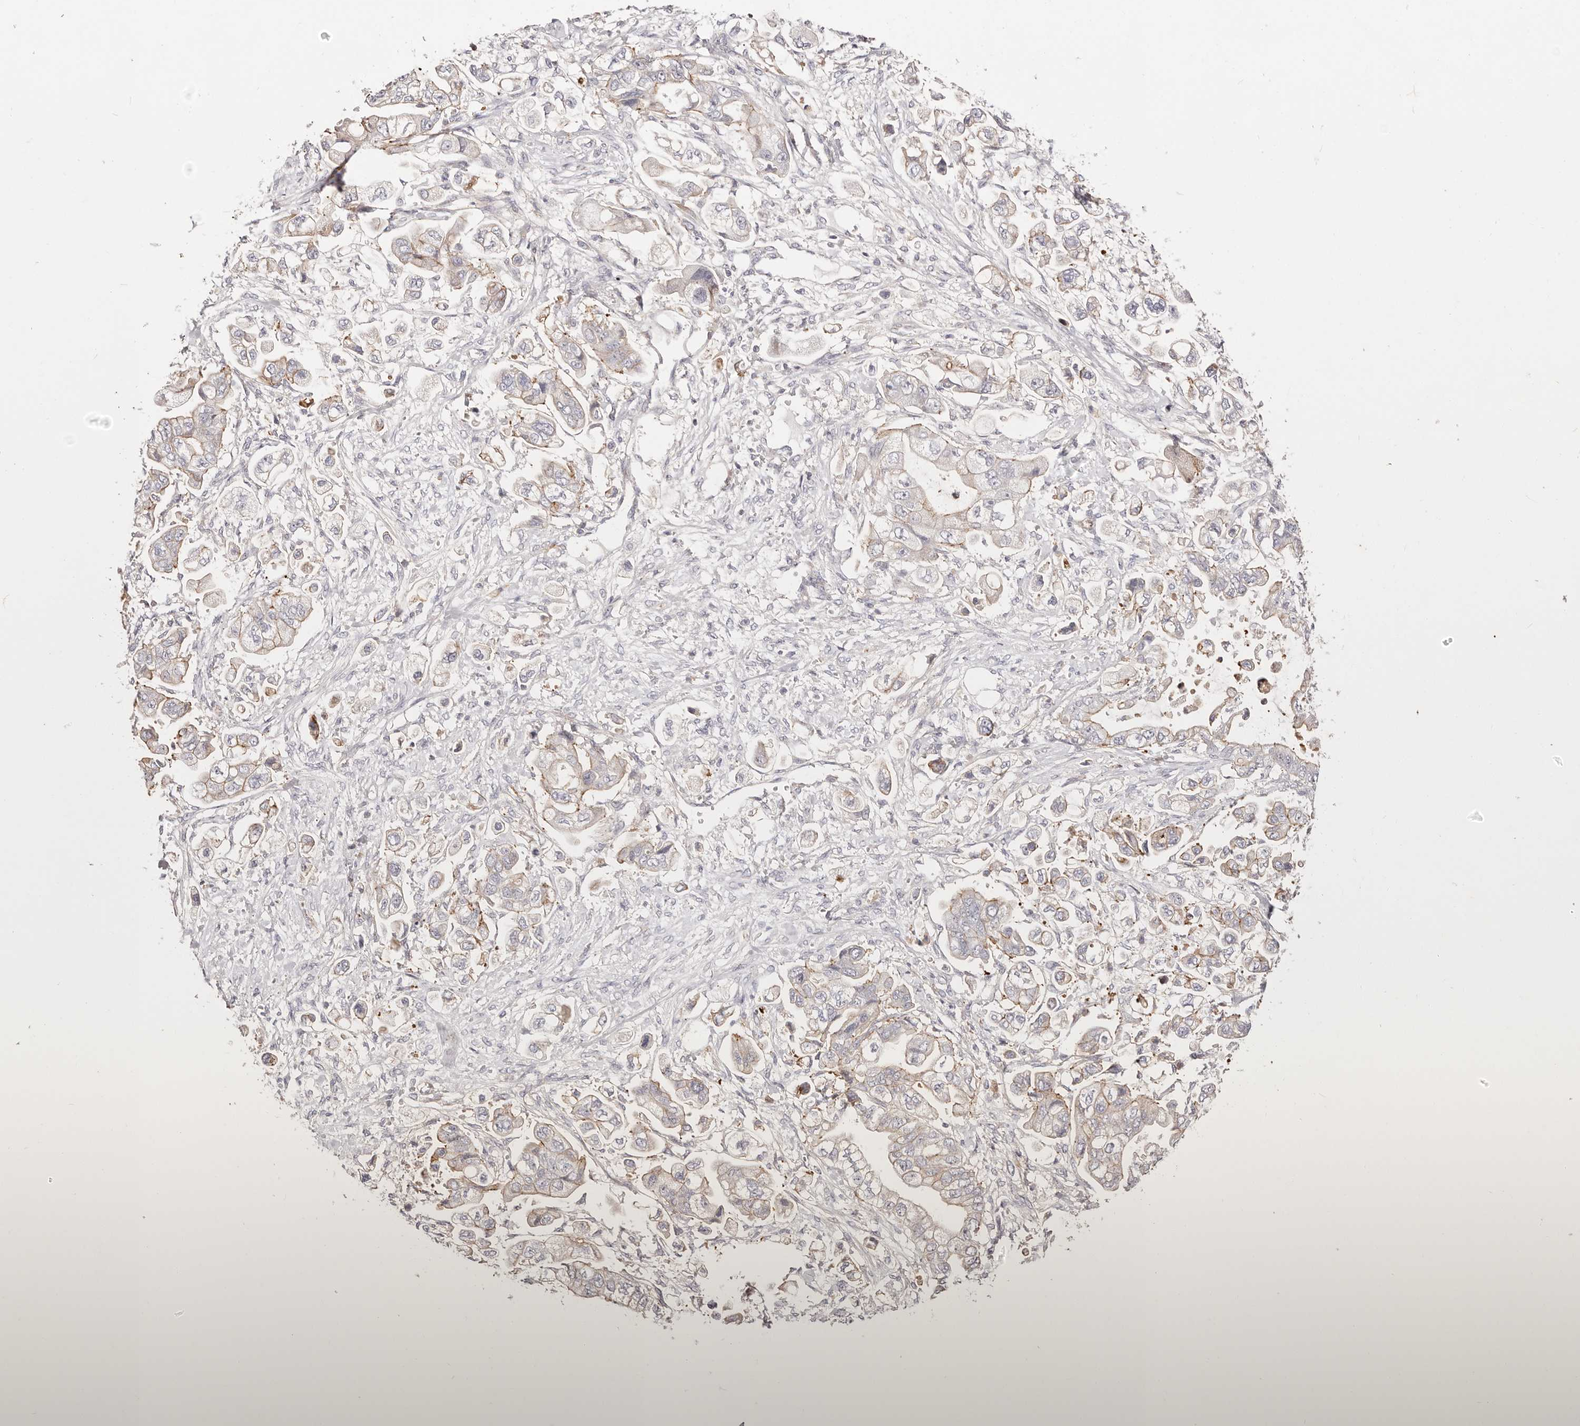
{"staining": {"intensity": "weak", "quantity": "<25%", "location": "cytoplasmic/membranous"}, "tissue": "stomach cancer", "cell_type": "Tumor cells", "image_type": "cancer", "snomed": [{"axis": "morphology", "description": "Adenocarcinoma, NOS"}, {"axis": "topography", "description": "Stomach"}], "caption": "IHC of human stomach cancer exhibits no staining in tumor cells.", "gene": "SLC35B2", "patient": {"sex": "male", "age": 62}}